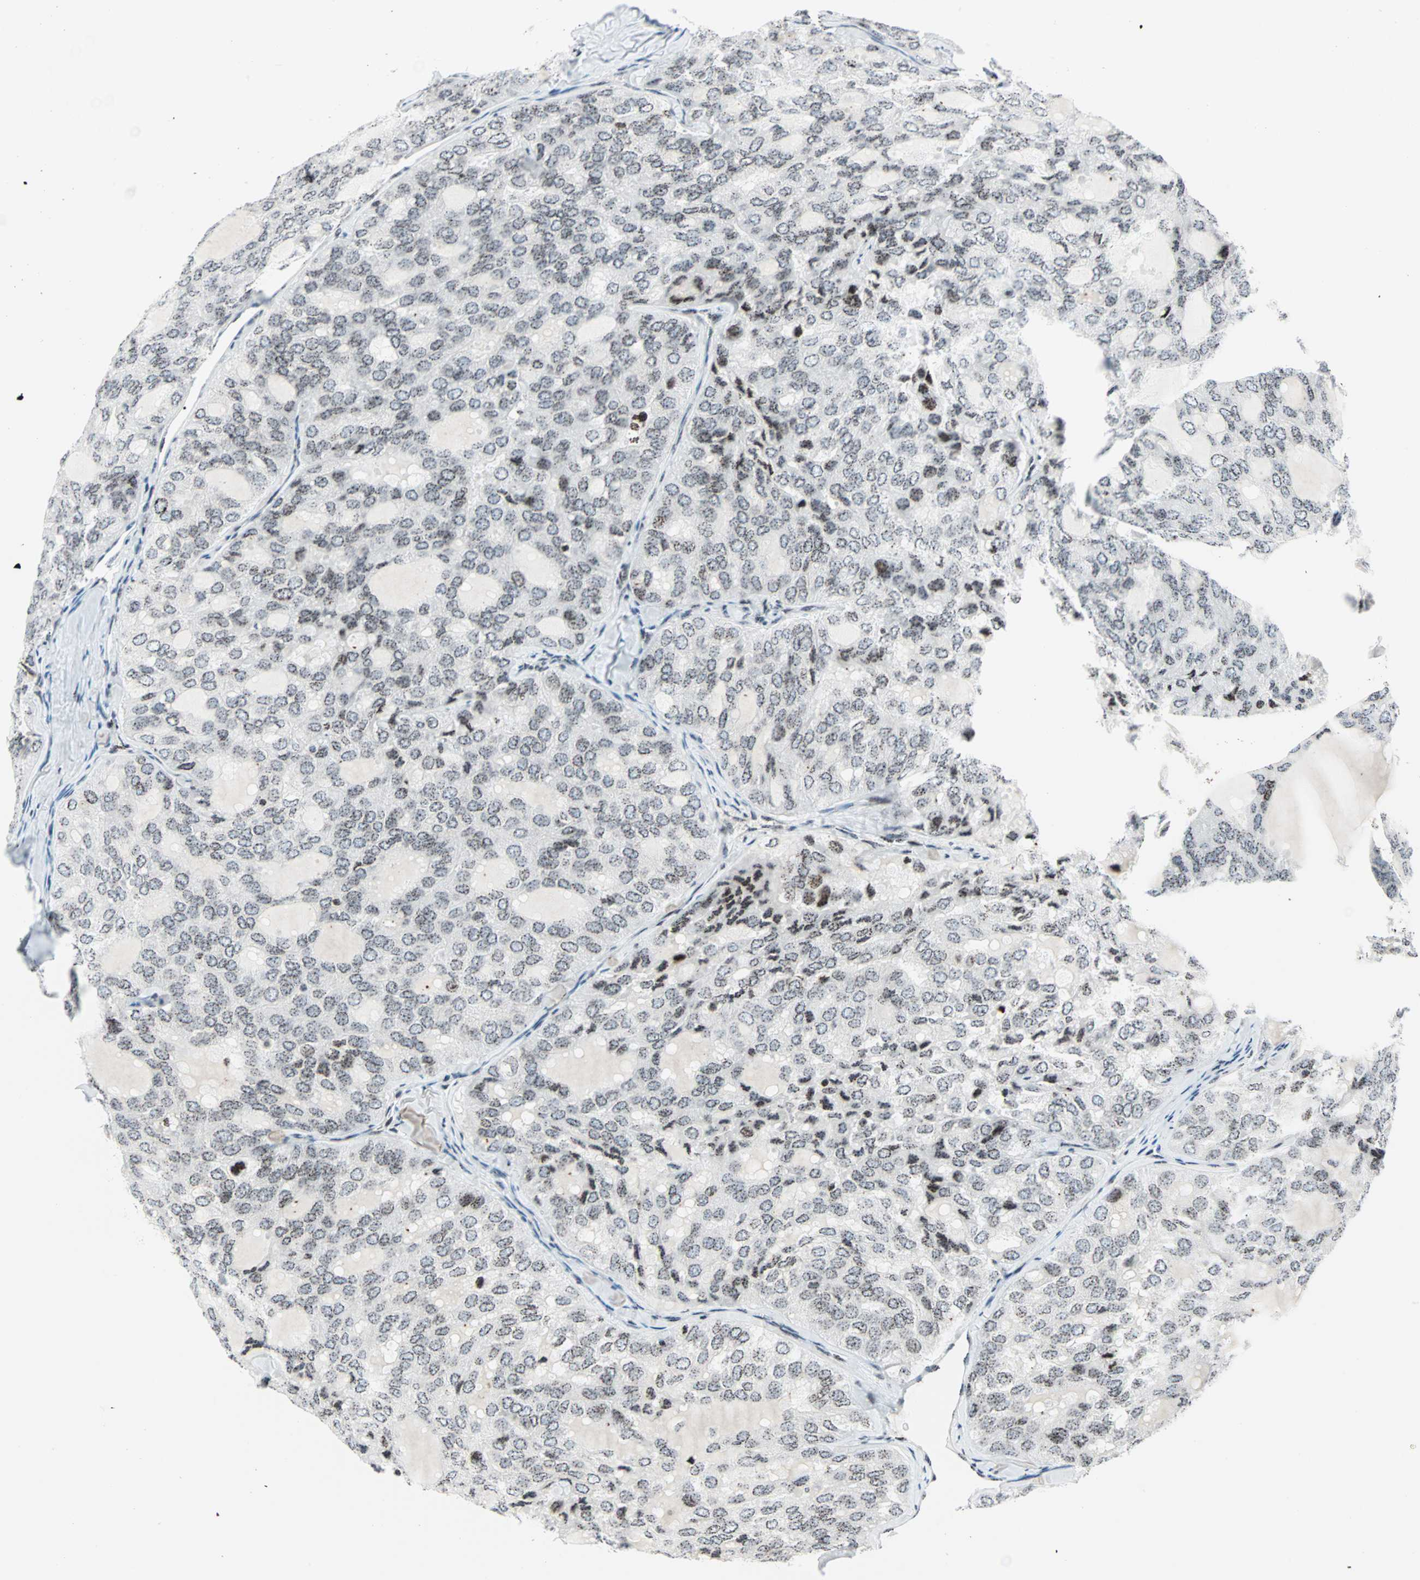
{"staining": {"intensity": "weak", "quantity": ">75%", "location": "nuclear"}, "tissue": "thyroid cancer", "cell_type": "Tumor cells", "image_type": "cancer", "snomed": [{"axis": "morphology", "description": "Follicular adenoma carcinoma, NOS"}, {"axis": "topography", "description": "Thyroid gland"}], "caption": "Approximately >75% of tumor cells in human thyroid cancer (follicular adenoma carcinoma) exhibit weak nuclear protein staining as visualized by brown immunohistochemical staining.", "gene": "CENPA", "patient": {"sex": "male", "age": 75}}